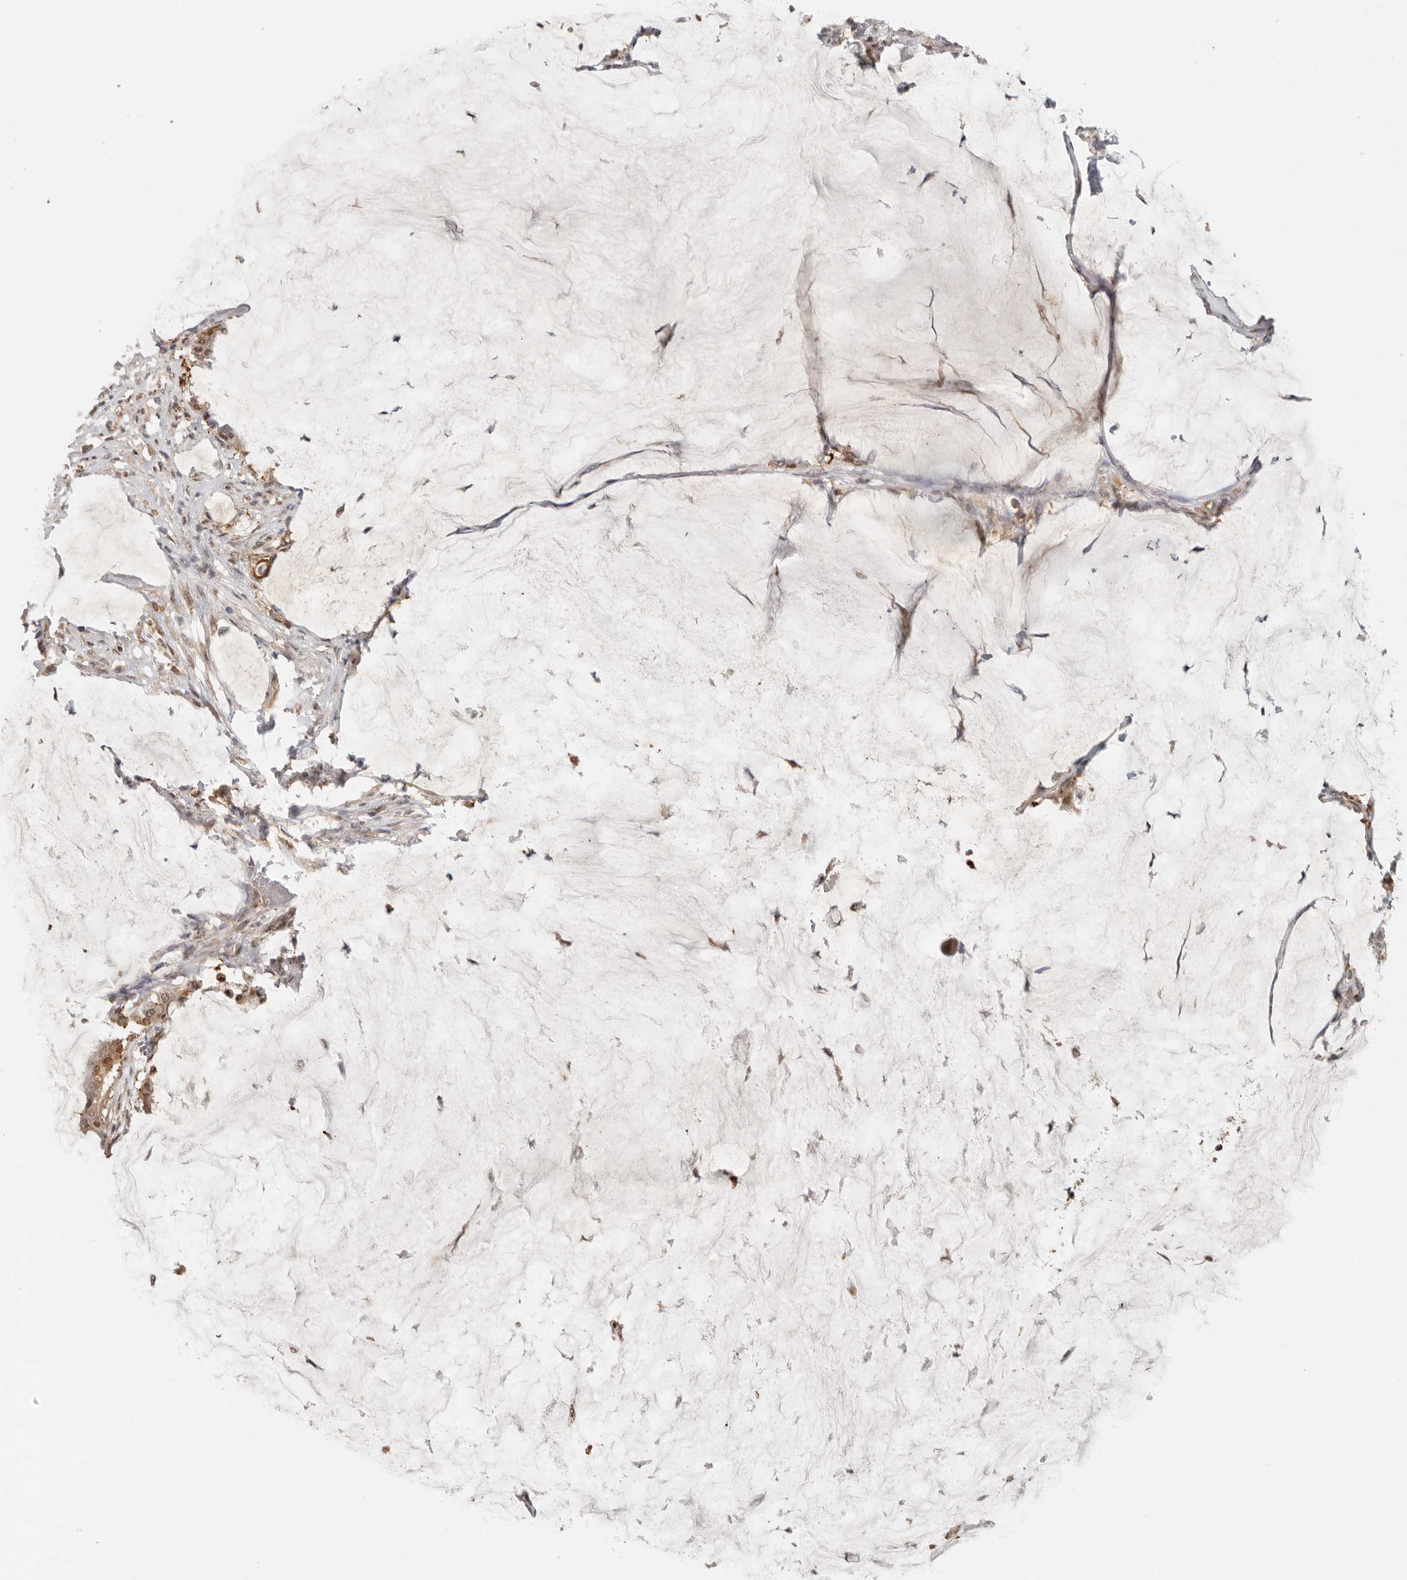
{"staining": {"intensity": "moderate", "quantity": ">75%", "location": "cytoplasmic/membranous,nuclear"}, "tissue": "pancreatic cancer", "cell_type": "Tumor cells", "image_type": "cancer", "snomed": [{"axis": "morphology", "description": "Adenocarcinoma, NOS"}, {"axis": "topography", "description": "Pancreas"}], "caption": "Adenocarcinoma (pancreatic) stained with a brown dye exhibits moderate cytoplasmic/membranous and nuclear positive expression in approximately >75% of tumor cells.", "gene": "PSMA5", "patient": {"sex": "male", "age": 41}}